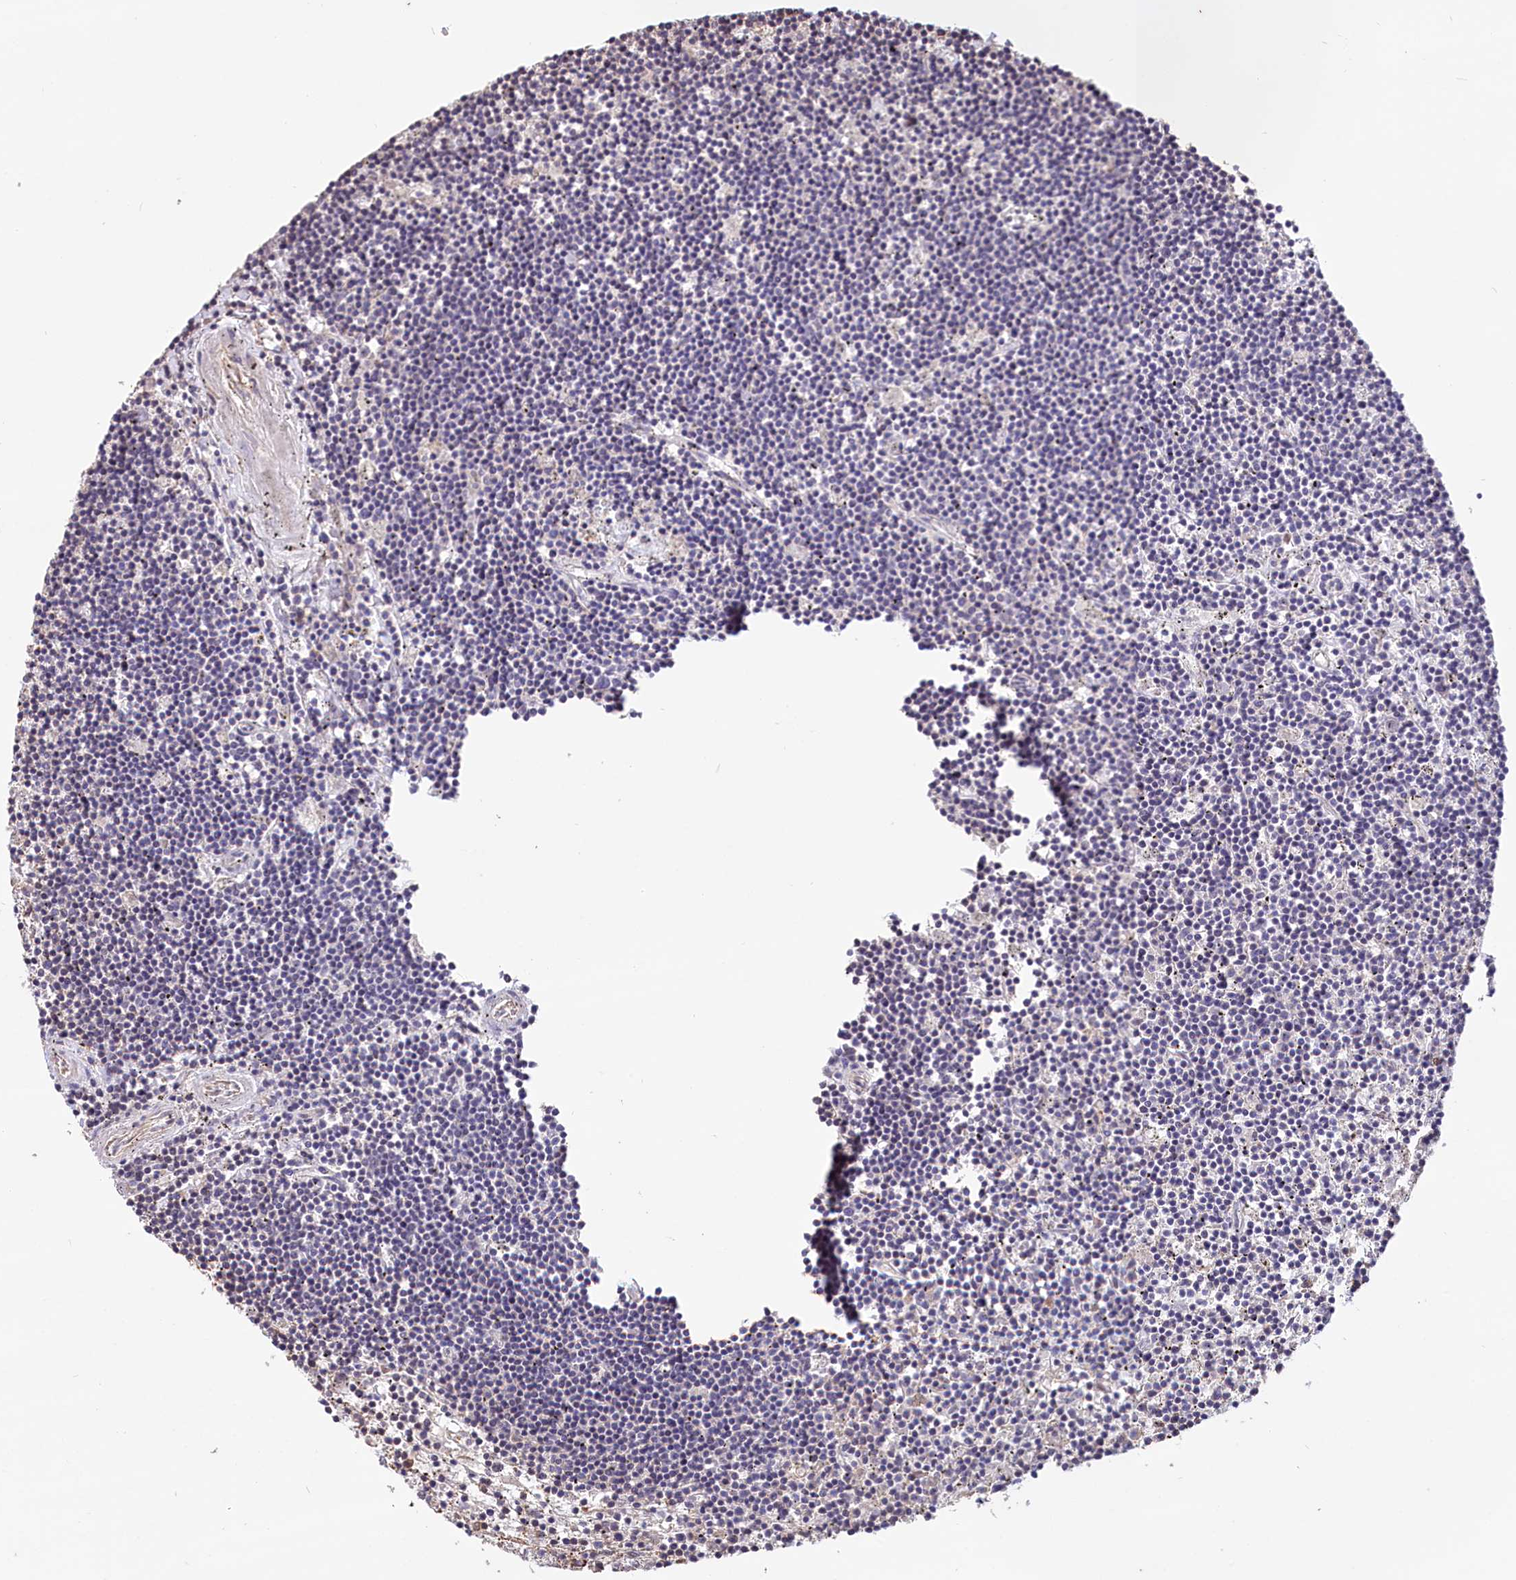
{"staining": {"intensity": "negative", "quantity": "none", "location": "none"}, "tissue": "lymphoma", "cell_type": "Tumor cells", "image_type": "cancer", "snomed": [{"axis": "morphology", "description": "Malignant lymphoma, non-Hodgkin's type, Low grade"}, {"axis": "topography", "description": "Spleen"}], "caption": "Protein analysis of lymphoma reveals no significant staining in tumor cells.", "gene": "RPUSD3", "patient": {"sex": "male", "age": 76}}